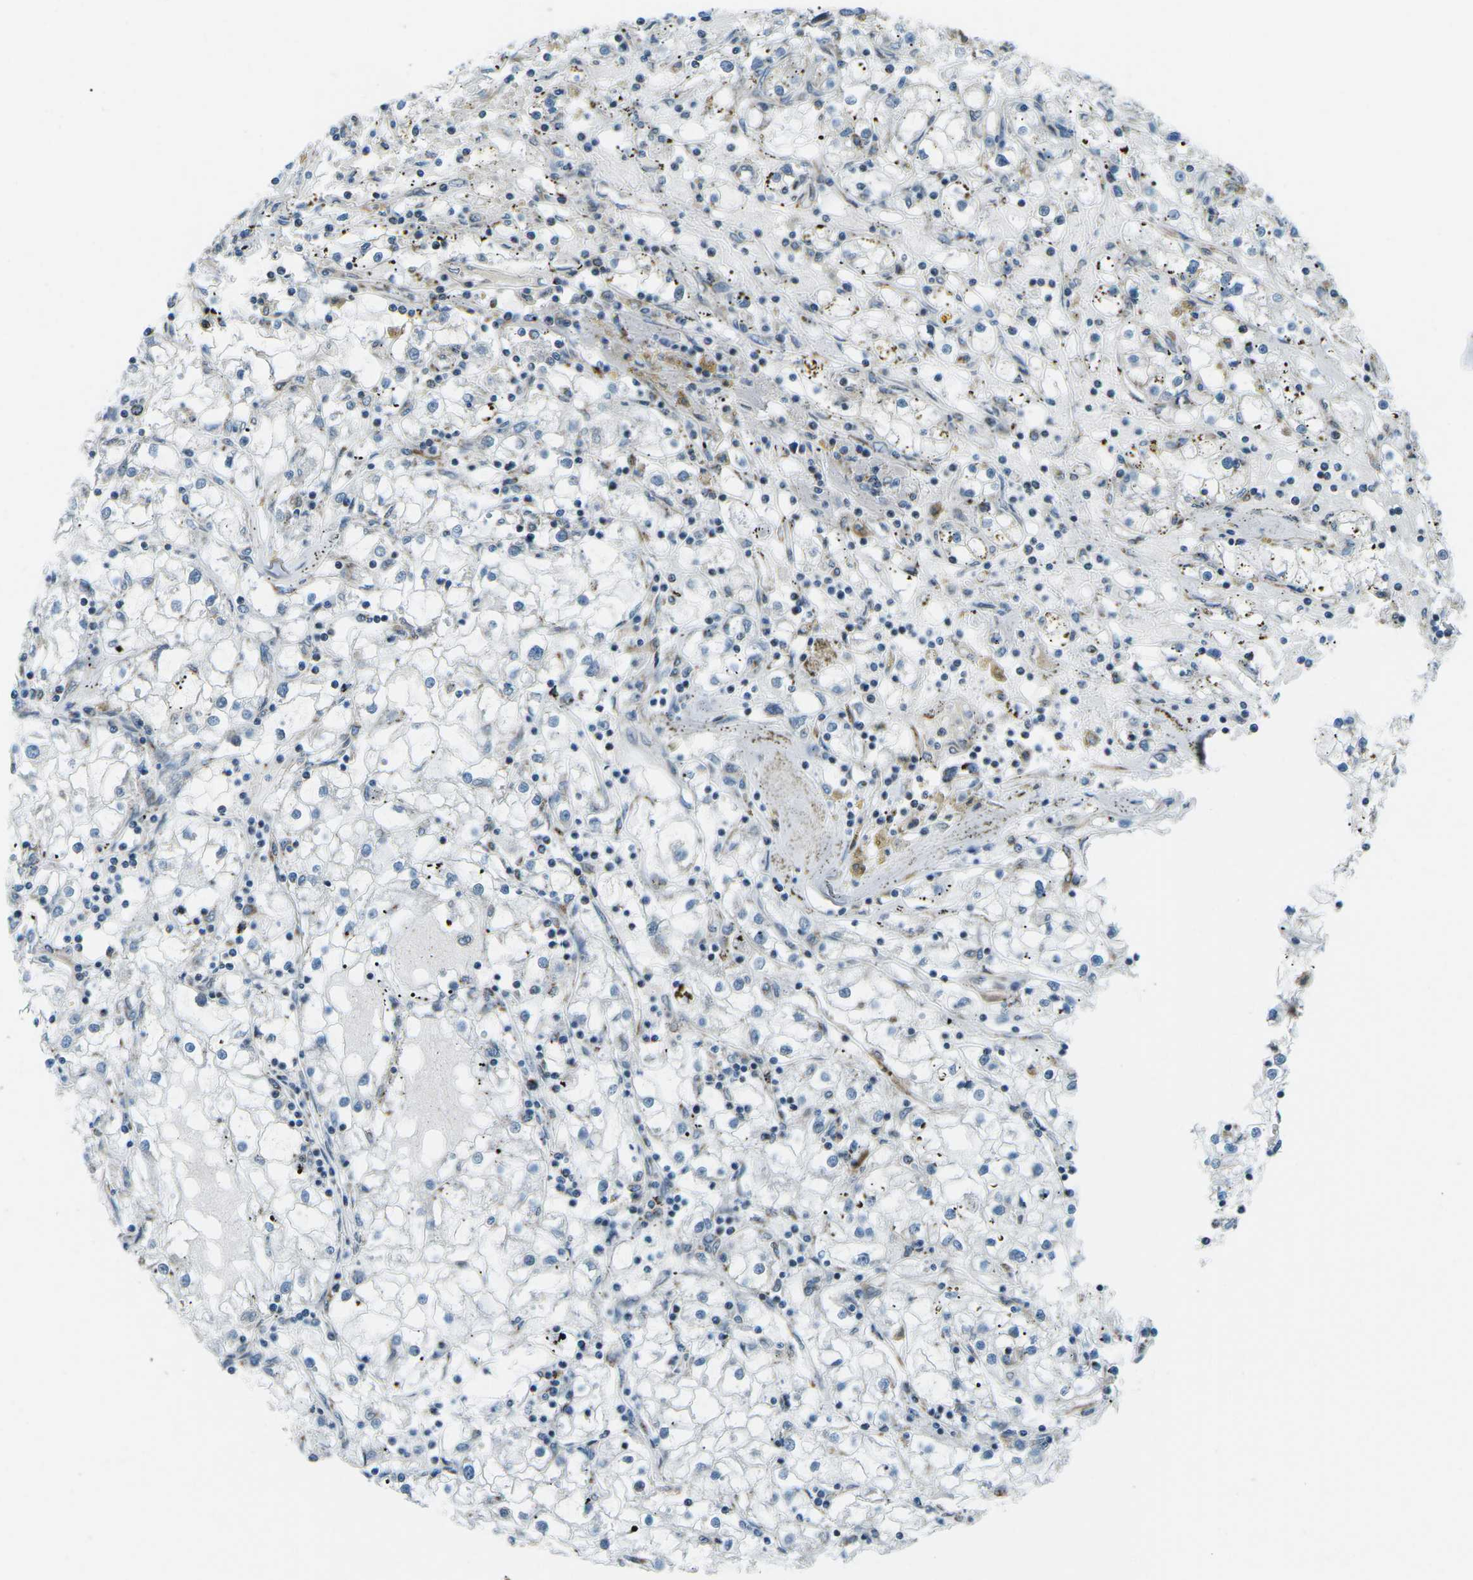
{"staining": {"intensity": "negative", "quantity": "none", "location": "none"}, "tissue": "renal cancer", "cell_type": "Tumor cells", "image_type": "cancer", "snomed": [{"axis": "morphology", "description": "Adenocarcinoma, NOS"}, {"axis": "topography", "description": "Kidney"}], "caption": "The immunohistochemistry histopathology image has no significant positivity in tumor cells of renal cancer (adenocarcinoma) tissue. The staining was performed using DAB to visualize the protein expression in brown, while the nuclei were stained in blue with hematoxylin (Magnification: 20x).", "gene": "RFESD", "patient": {"sex": "male", "age": 56}}